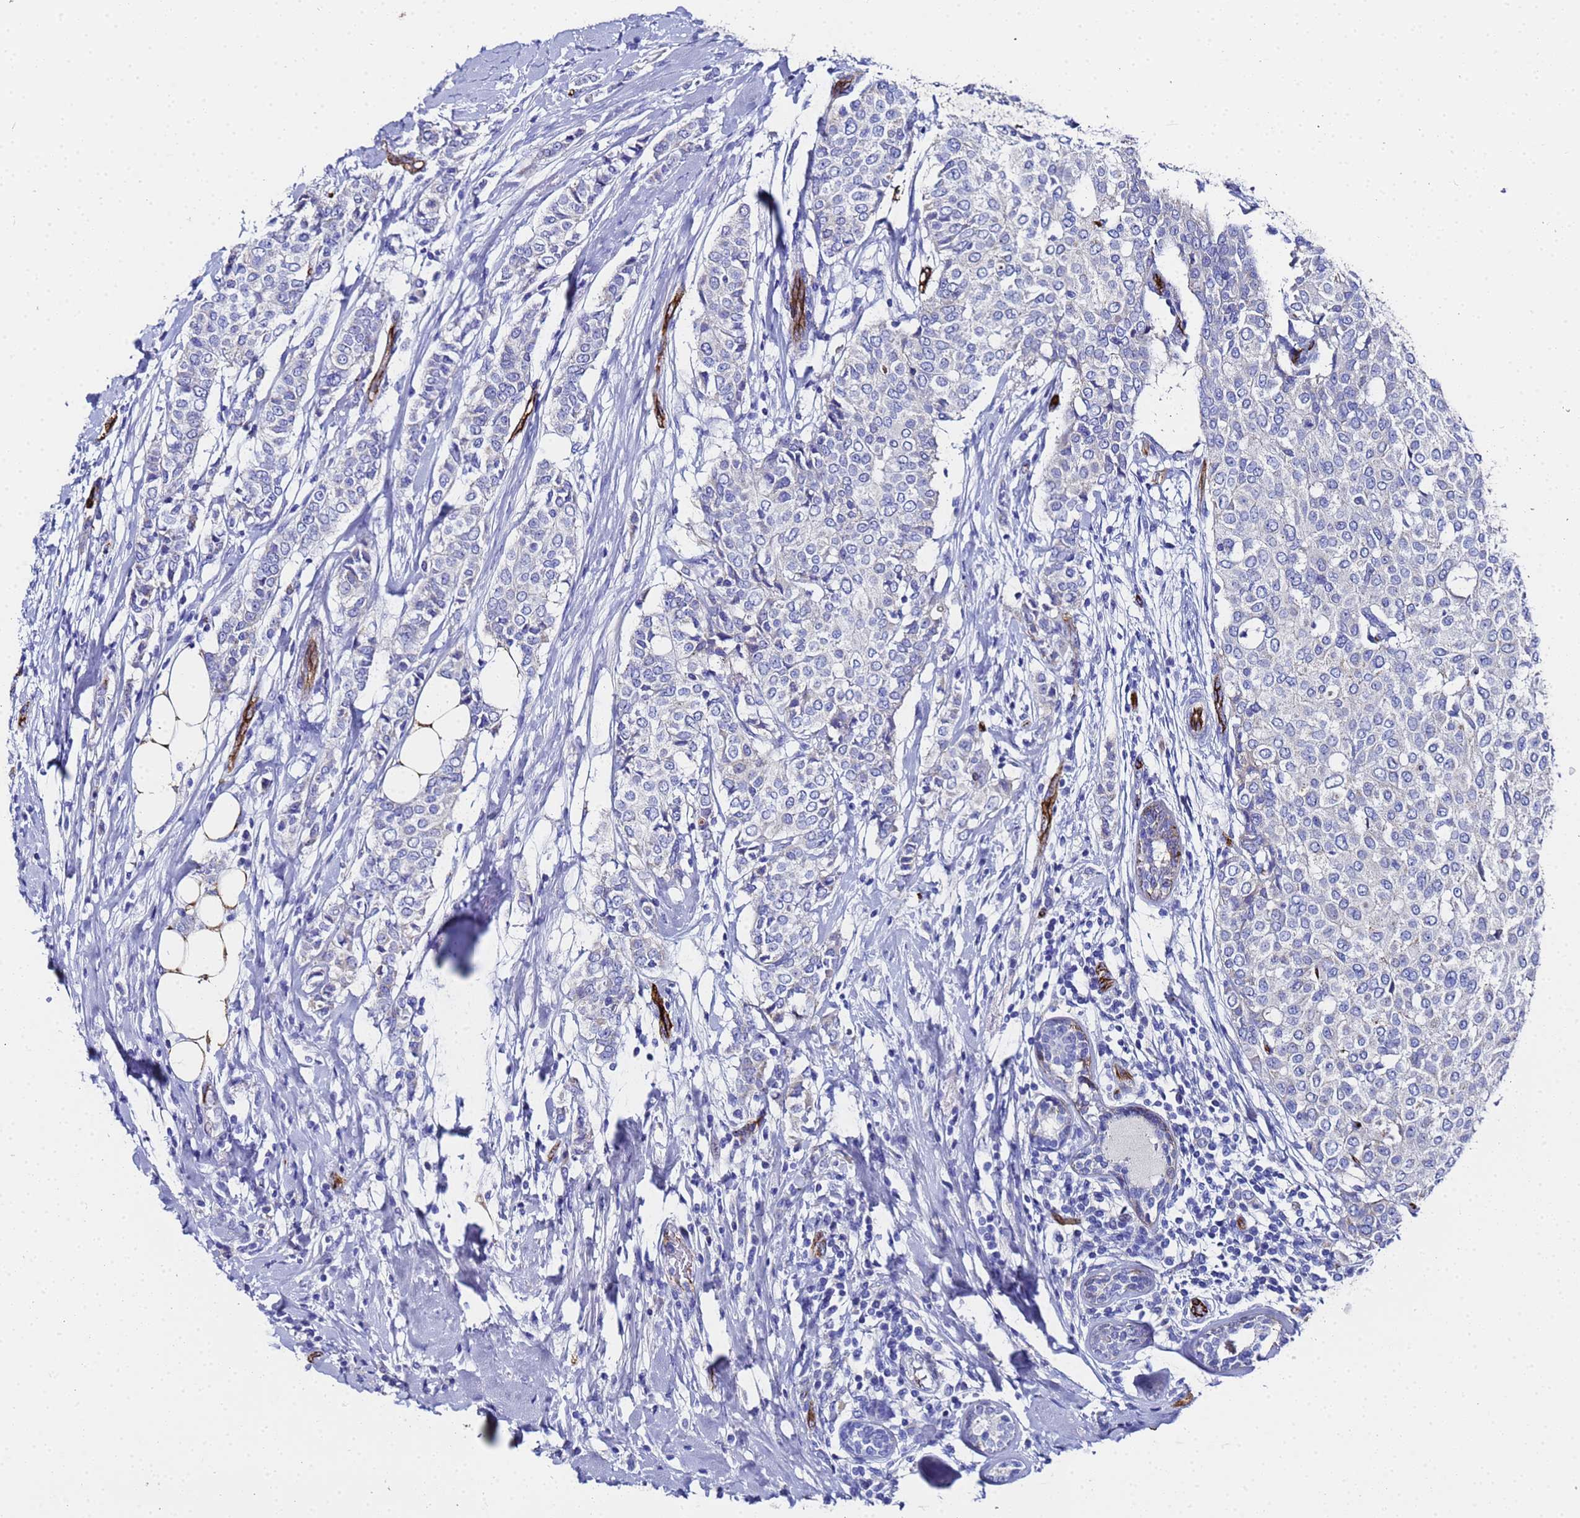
{"staining": {"intensity": "negative", "quantity": "none", "location": "none"}, "tissue": "breast cancer", "cell_type": "Tumor cells", "image_type": "cancer", "snomed": [{"axis": "morphology", "description": "Lobular carcinoma"}, {"axis": "topography", "description": "Breast"}], "caption": "An IHC image of breast lobular carcinoma is shown. There is no staining in tumor cells of breast lobular carcinoma. Brightfield microscopy of immunohistochemistry stained with DAB (brown) and hematoxylin (blue), captured at high magnification.", "gene": "ADIPOQ", "patient": {"sex": "female", "age": 51}}